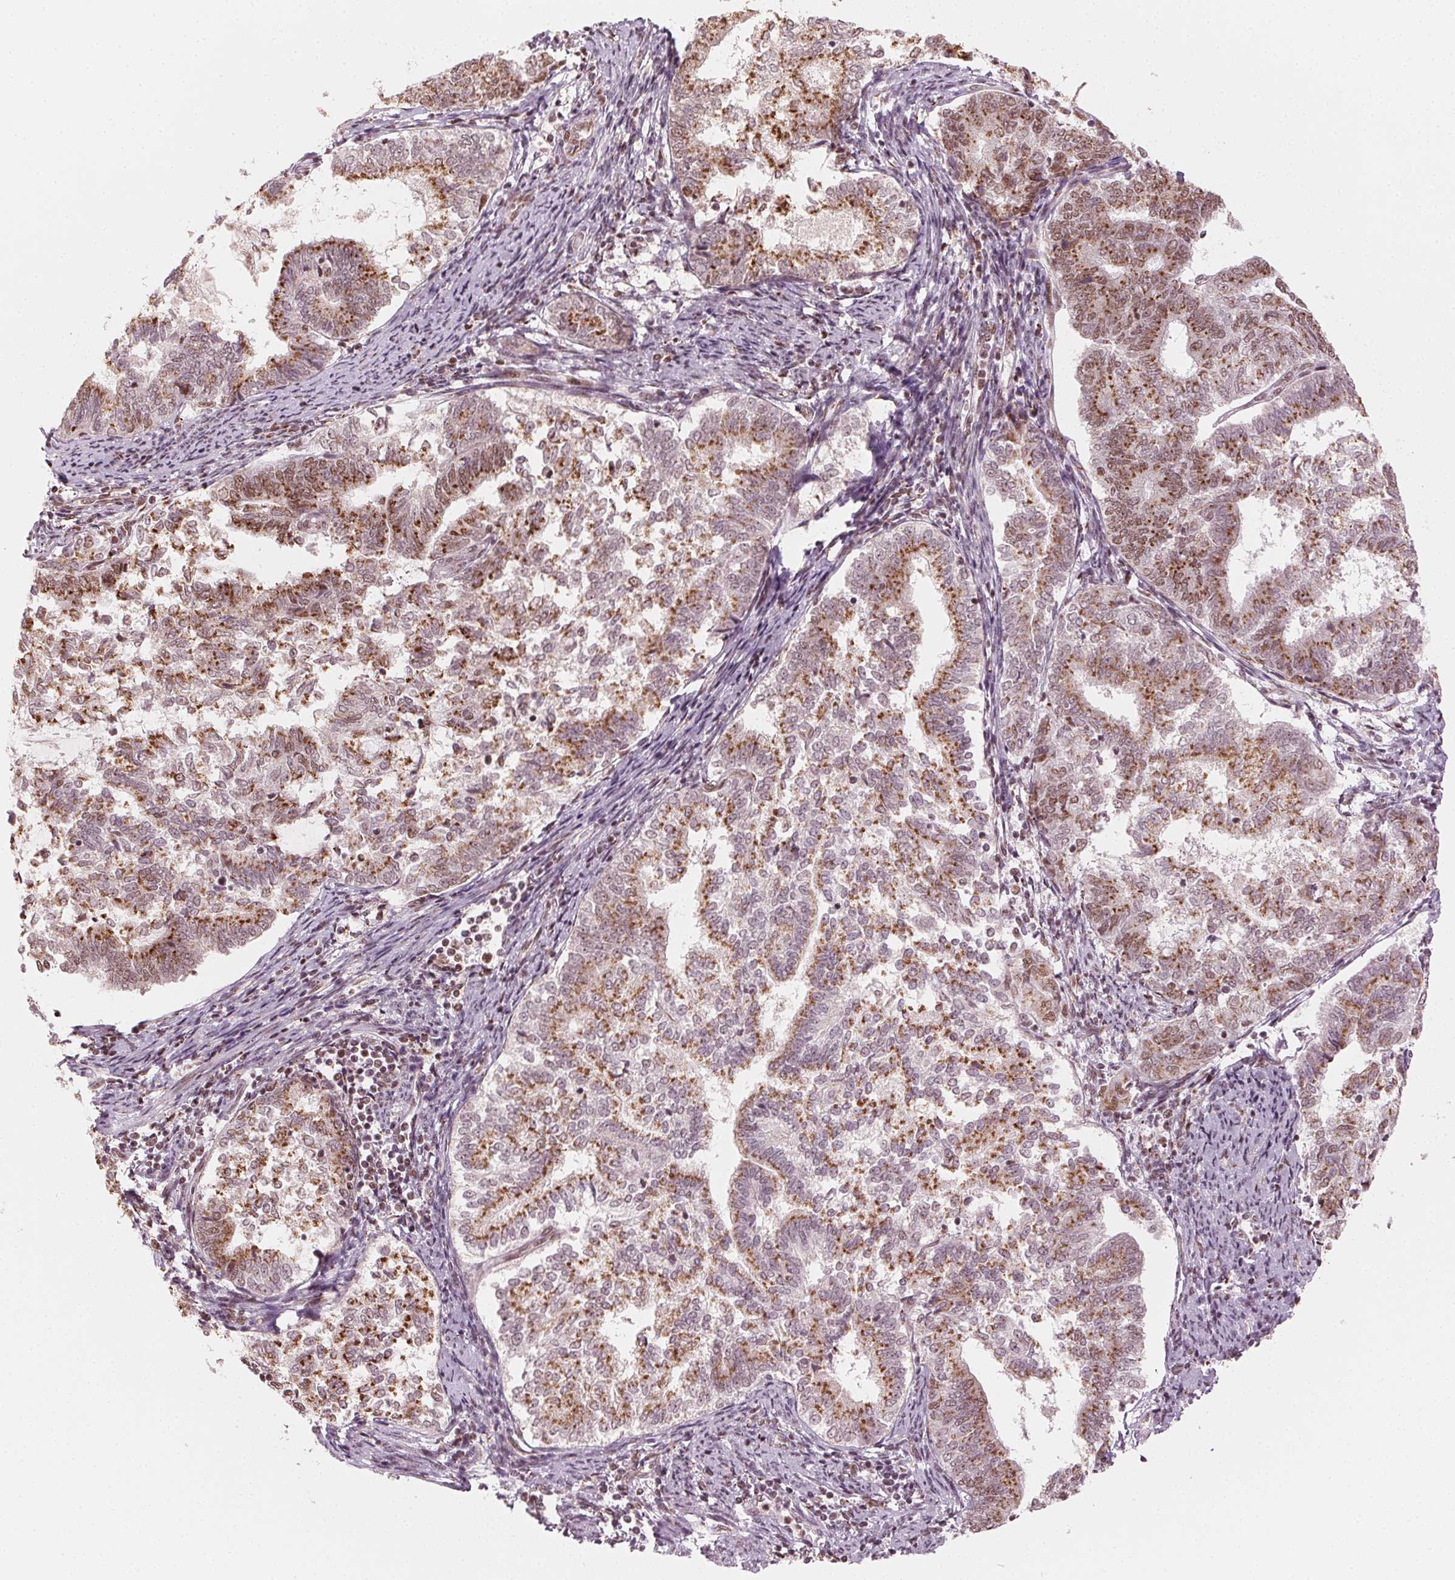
{"staining": {"intensity": "moderate", "quantity": ">75%", "location": "cytoplasmic/membranous,nuclear"}, "tissue": "endometrial cancer", "cell_type": "Tumor cells", "image_type": "cancer", "snomed": [{"axis": "morphology", "description": "Adenocarcinoma, NOS"}, {"axis": "topography", "description": "Endometrium"}], "caption": "A brown stain shows moderate cytoplasmic/membranous and nuclear positivity of a protein in human adenocarcinoma (endometrial) tumor cells. Nuclei are stained in blue.", "gene": "TOPORS", "patient": {"sex": "female", "age": 65}}